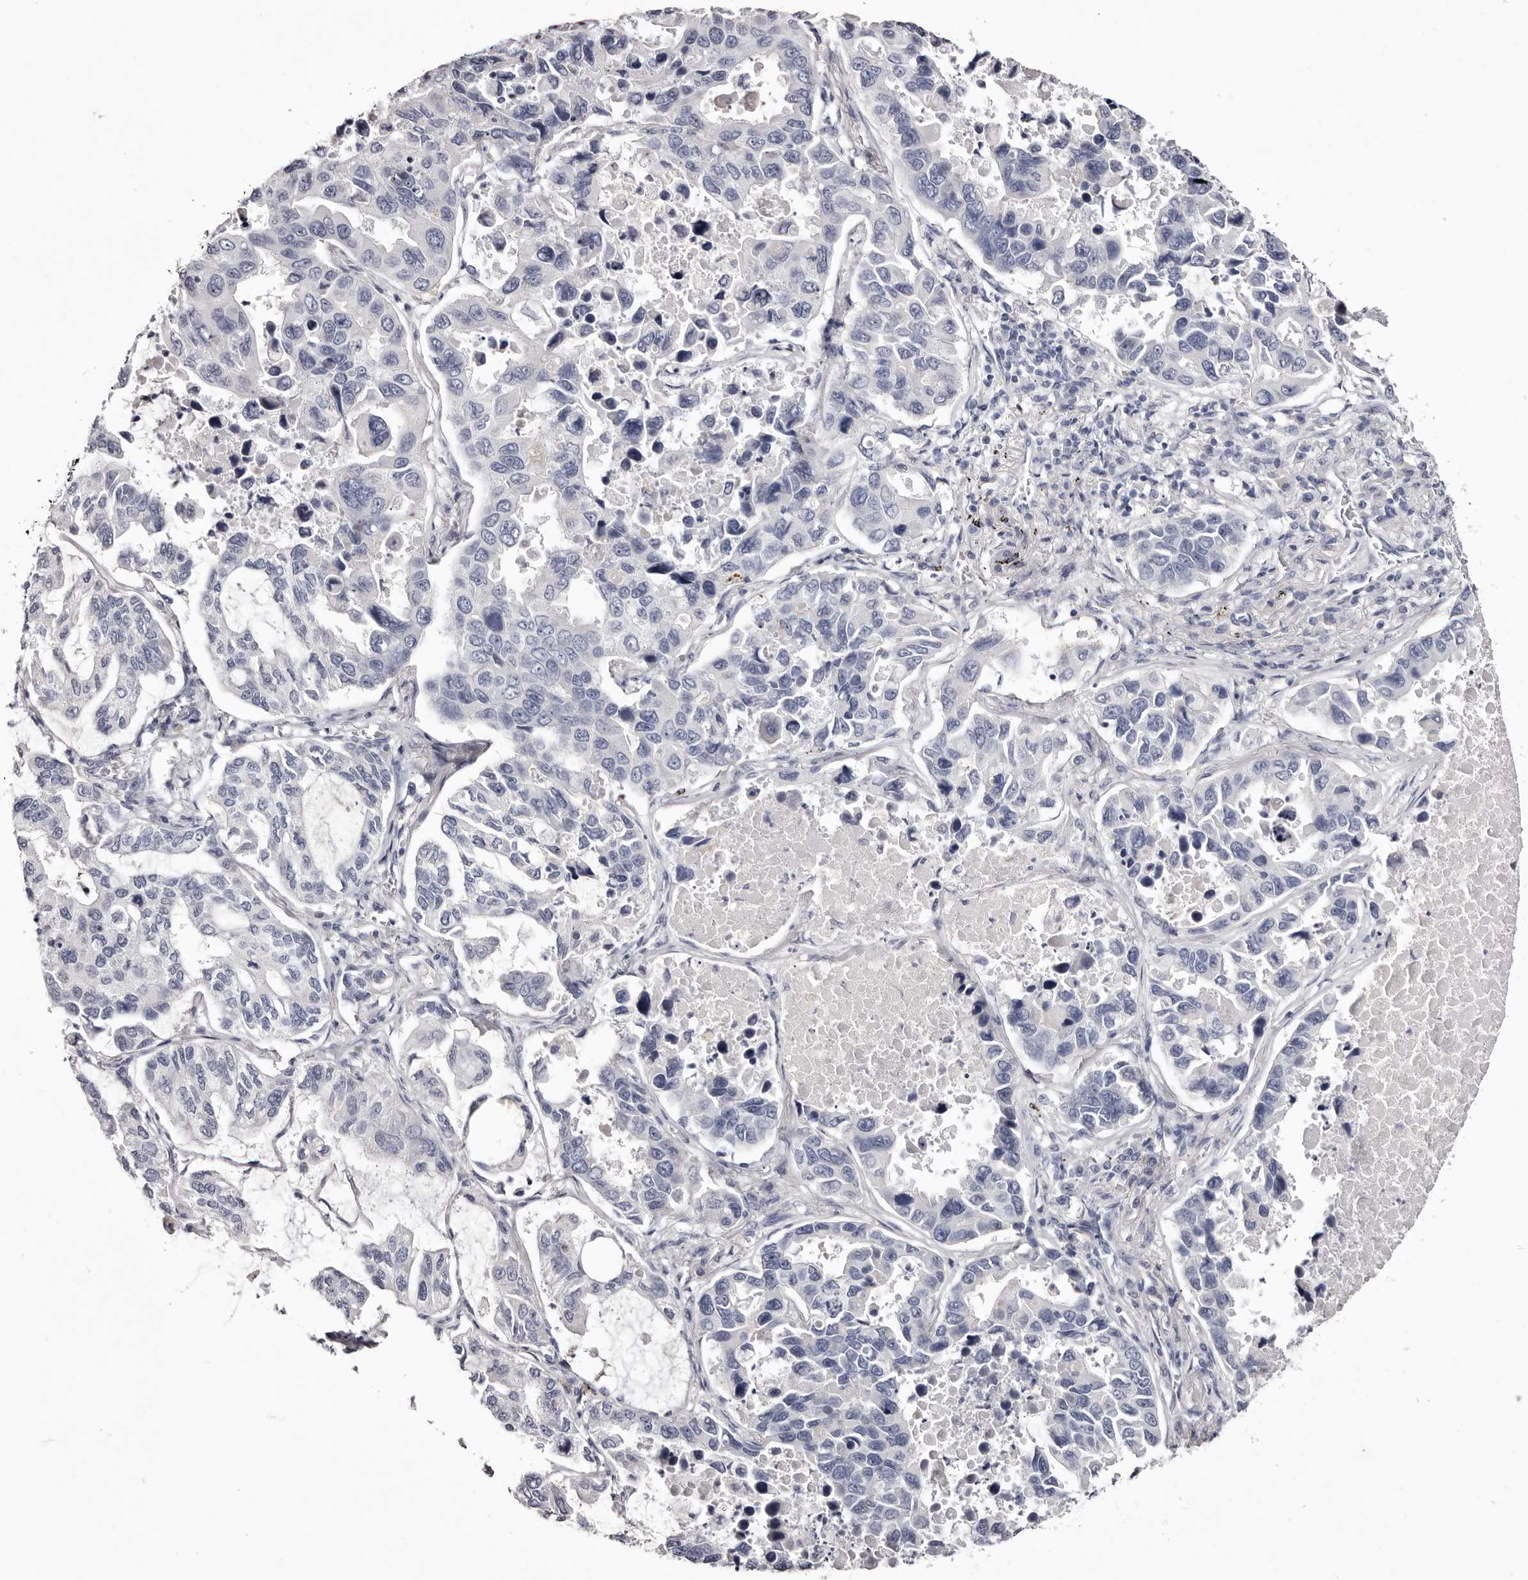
{"staining": {"intensity": "negative", "quantity": "none", "location": "none"}, "tissue": "lung cancer", "cell_type": "Tumor cells", "image_type": "cancer", "snomed": [{"axis": "morphology", "description": "Adenocarcinoma, NOS"}, {"axis": "topography", "description": "Lung"}], "caption": "This is an immunohistochemistry (IHC) image of human adenocarcinoma (lung). There is no positivity in tumor cells.", "gene": "CA6", "patient": {"sex": "male", "age": 64}}